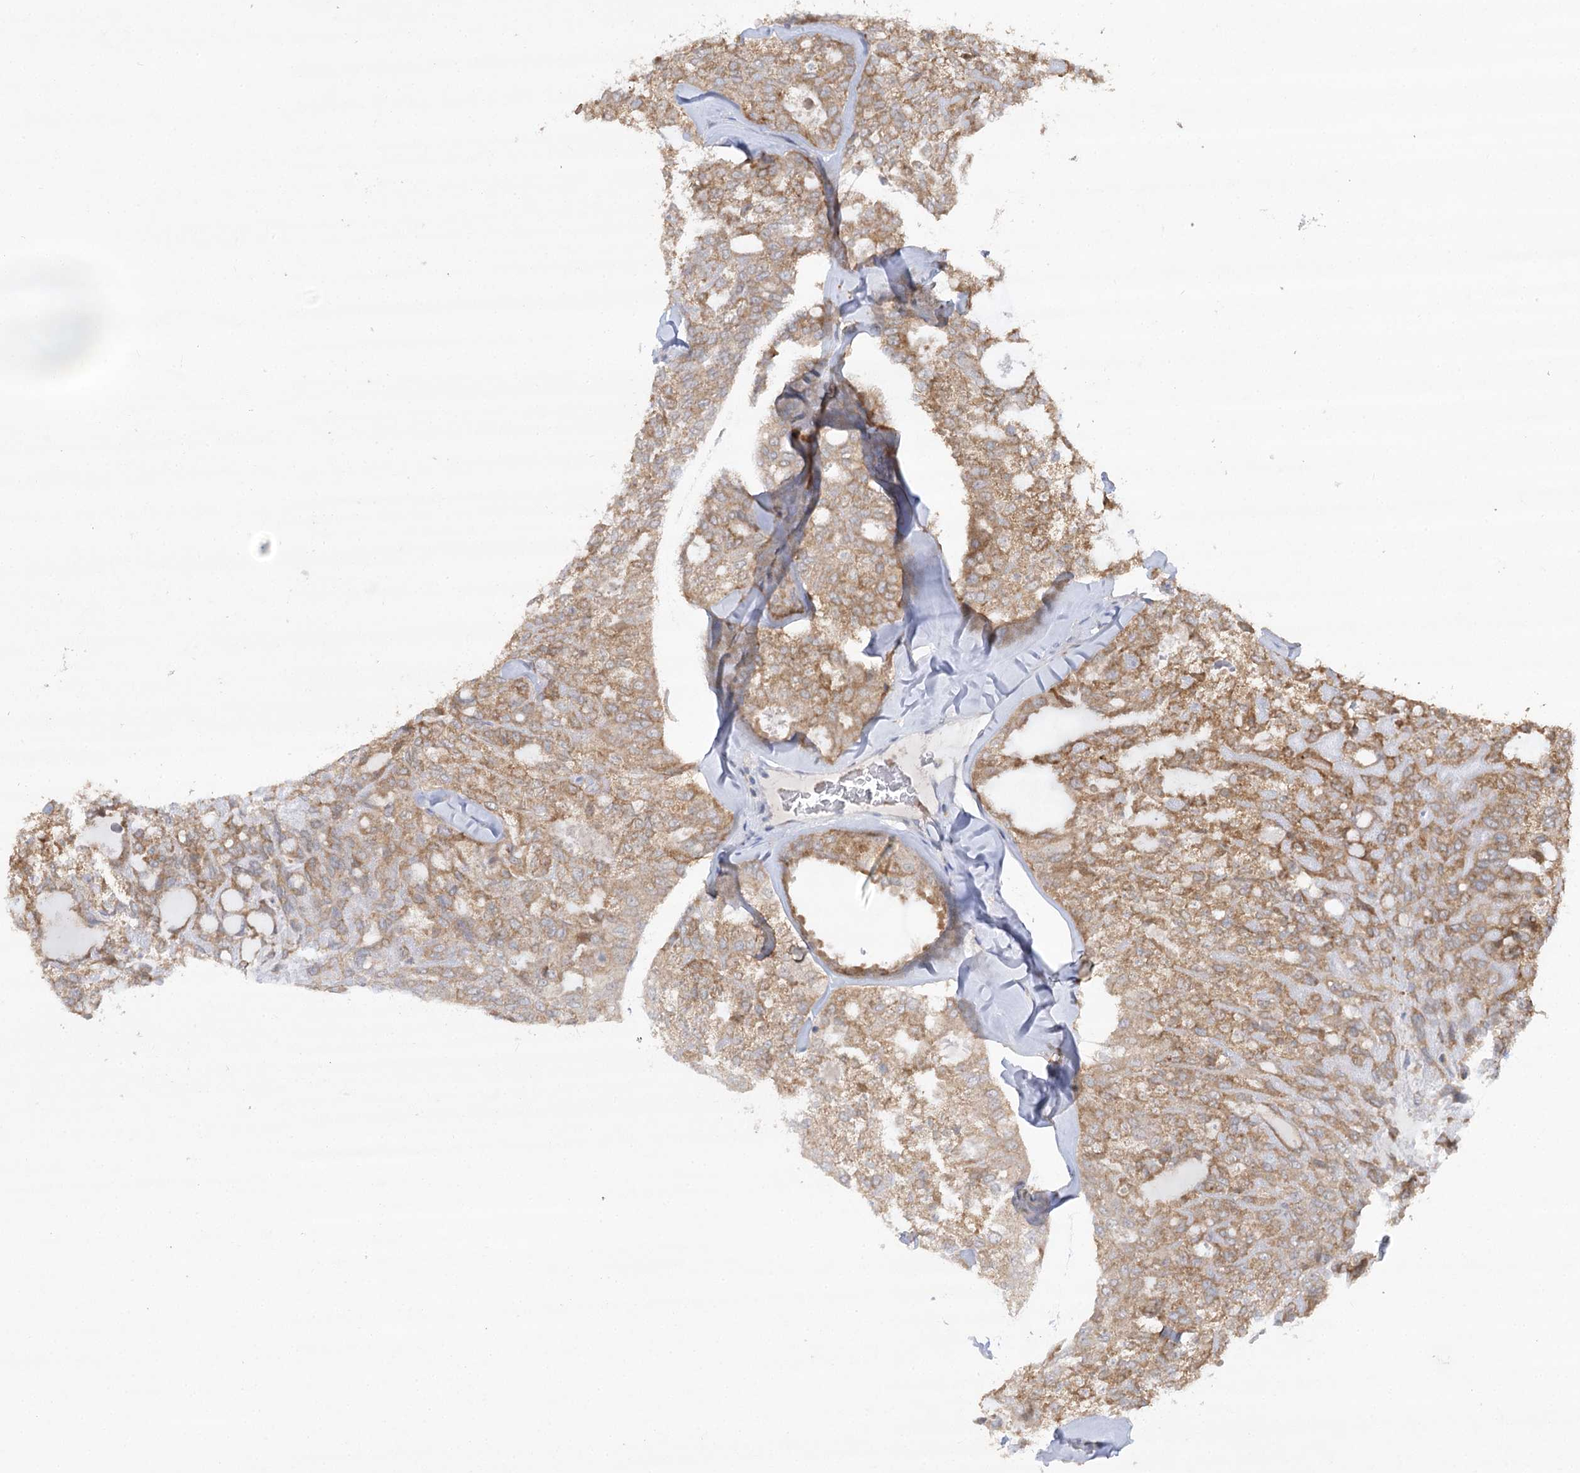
{"staining": {"intensity": "moderate", "quantity": ">75%", "location": "cytoplasmic/membranous"}, "tissue": "thyroid cancer", "cell_type": "Tumor cells", "image_type": "cancer", "snomed": [{"axis": "morphology", "description": "Follicular adenoma carcinoma, NOS"}, {"axis": "topography", "description": "Thyroid gland"}], "caption": "DAB (3,3'-diaminobenzidine) immunohistochemical staining of human thyroid cancer (follicular adenoma carcinoma) exhibits moderate cytoplasmic/membranous protein expression in about >75% of tumor cells.", "gene": "TRAF3IP1", "patient": {"sex": "male", "age": 75}}